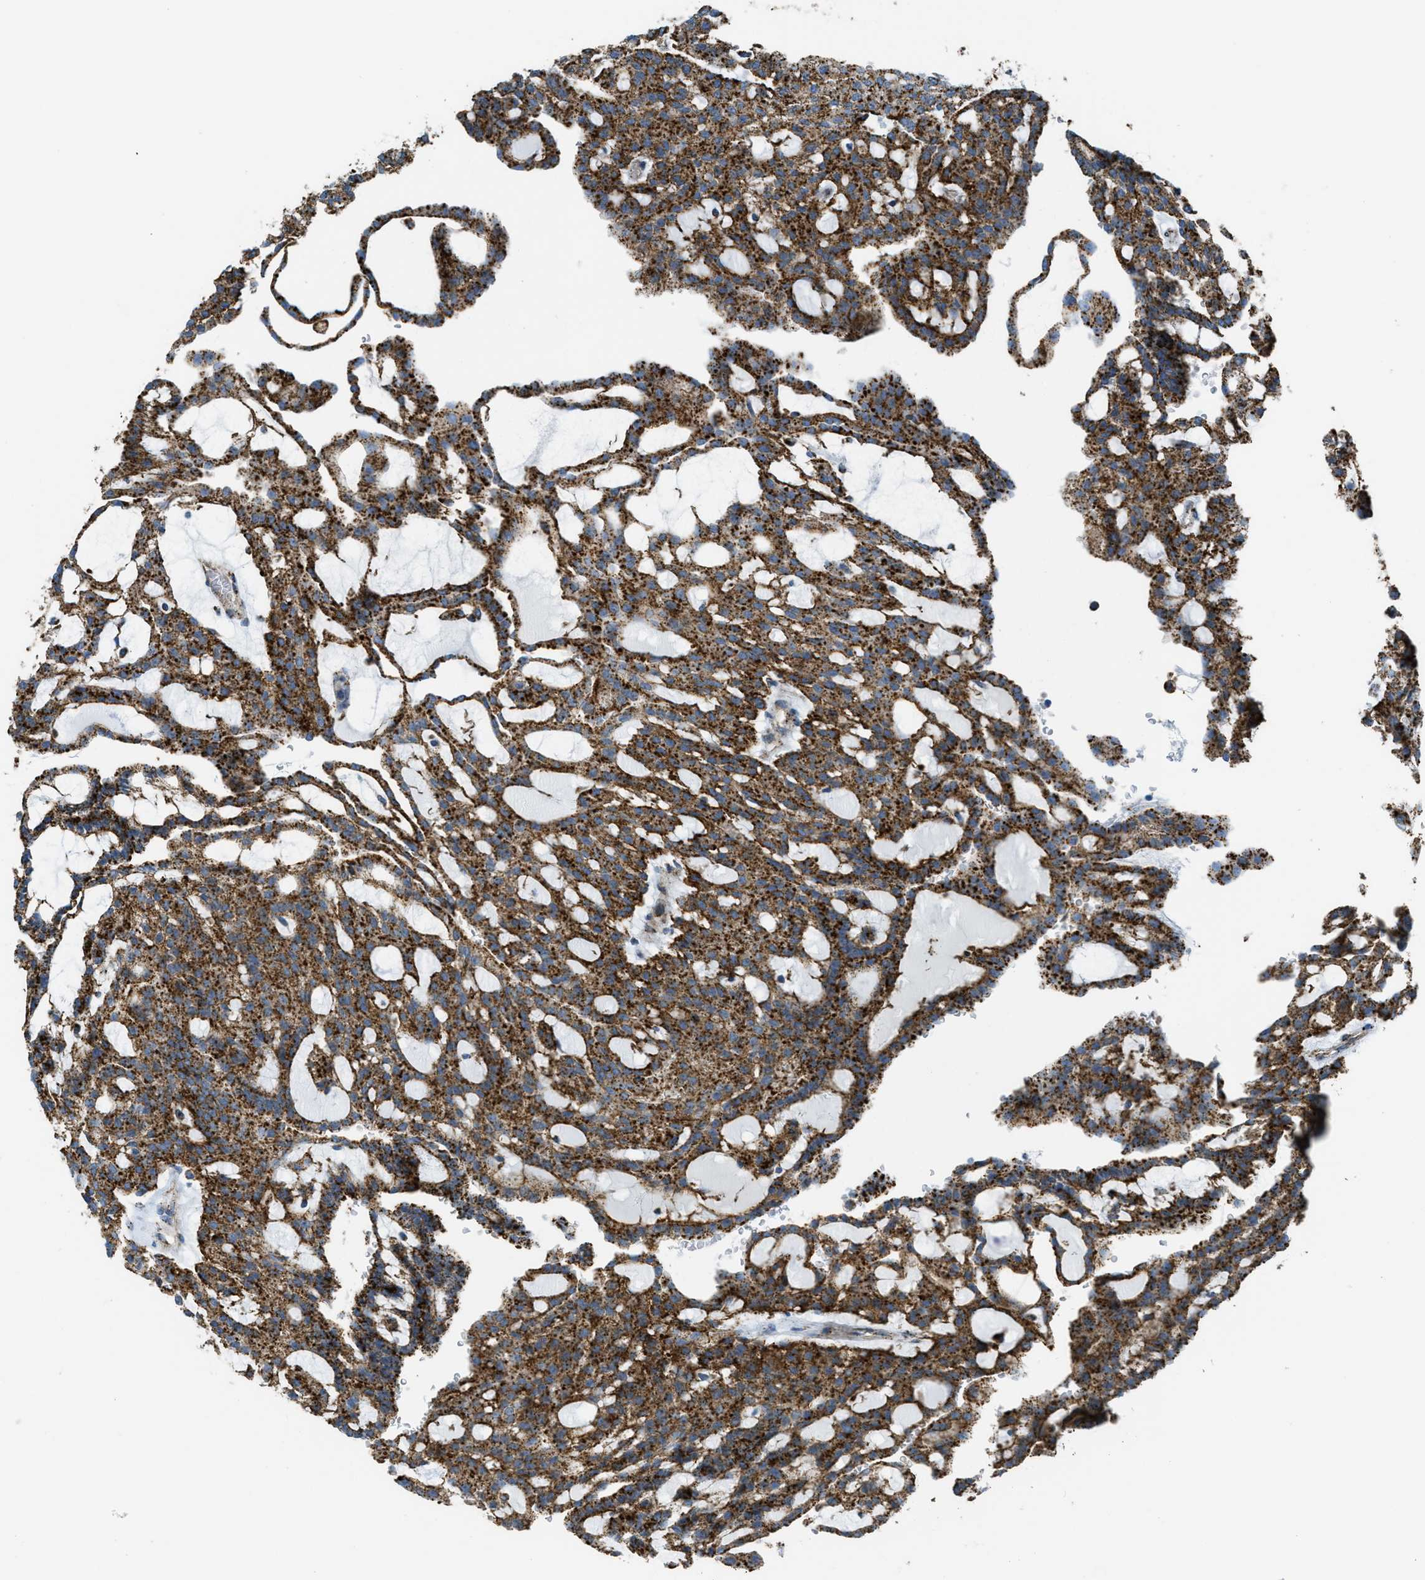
{"staining": {"intensity": "strong", "quantity": ">75%", "location": "cytoplasmic/membranous"}, "tissue": "renal cancer", "cell_type": "Tumor cells", "image_type": "cancer", "snomed": [{"axis": "morphology", "description": "Adenocarcinoma, NOS"}, {"axis": "topography", "description": "Kidney"}], "caption": "IHC of adenocarcinoma (renal) displays high levels of strong cytoplasmic/membranous positivity in approximately >75% of tumor cells. (Brightfield microscopy of DAB IHC at high magnification).", "gene": "SCARB2", "patient": {"sex": "male", "age": 63}}